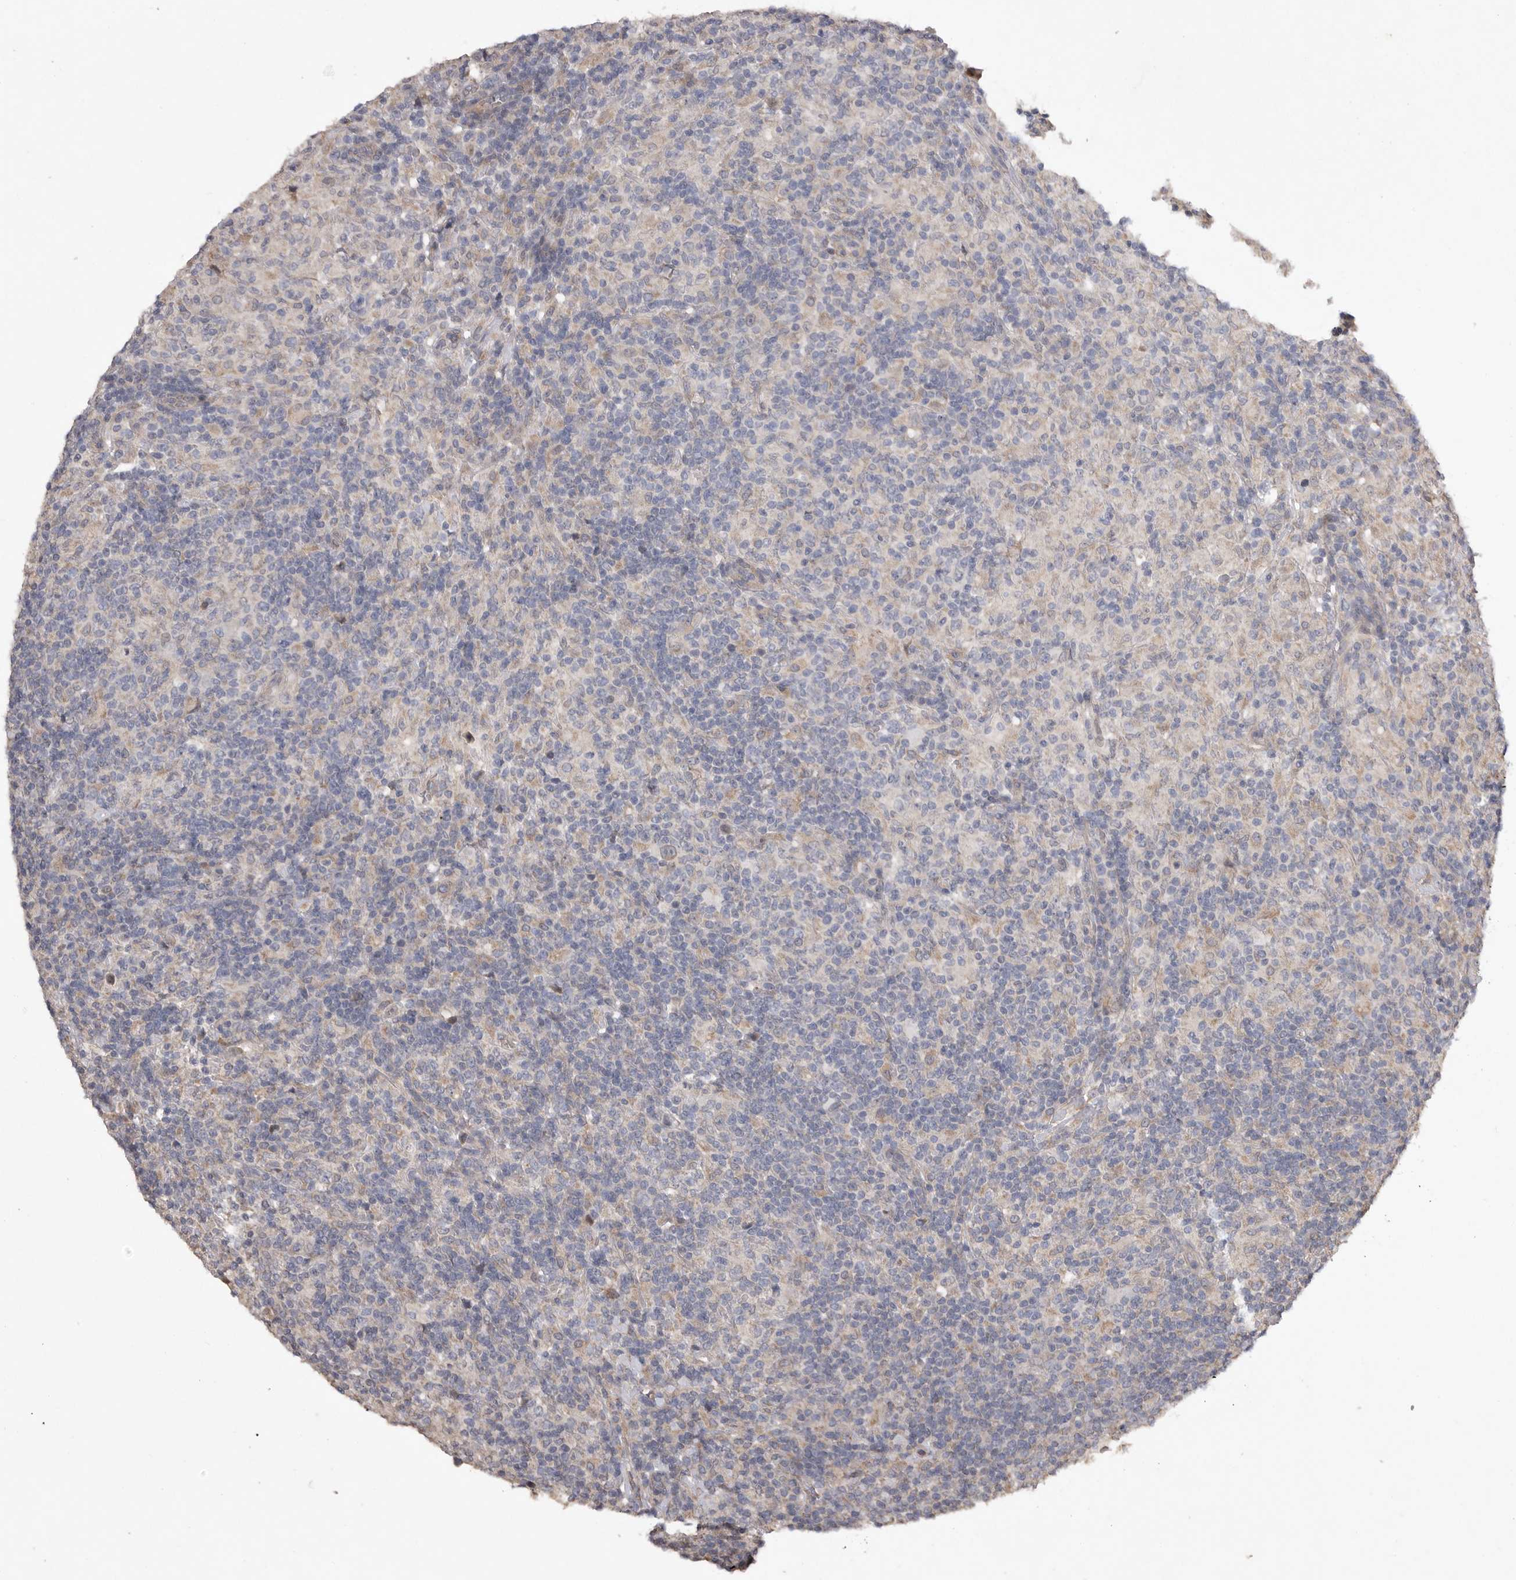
{"staining": {"intensity": "negative", "quantity": "none", "location": "none"}, "tissue": "lymphoma", "cell_type": "Tumor cells", "image_type": "cancer", "snomed": [{"axis": "morphology", "description": "Hodgkin's disease, NOS"}, {"axis": "topography", "description": "Lymph node"}], "caption": "DAB immunohistochemical staining of human Hodgkin's disease shows no significant expression in tumor cells. Nuclei are stained in blue.", "gene": "EDEM3", "patient": {"sex": "male", "age": 70}}